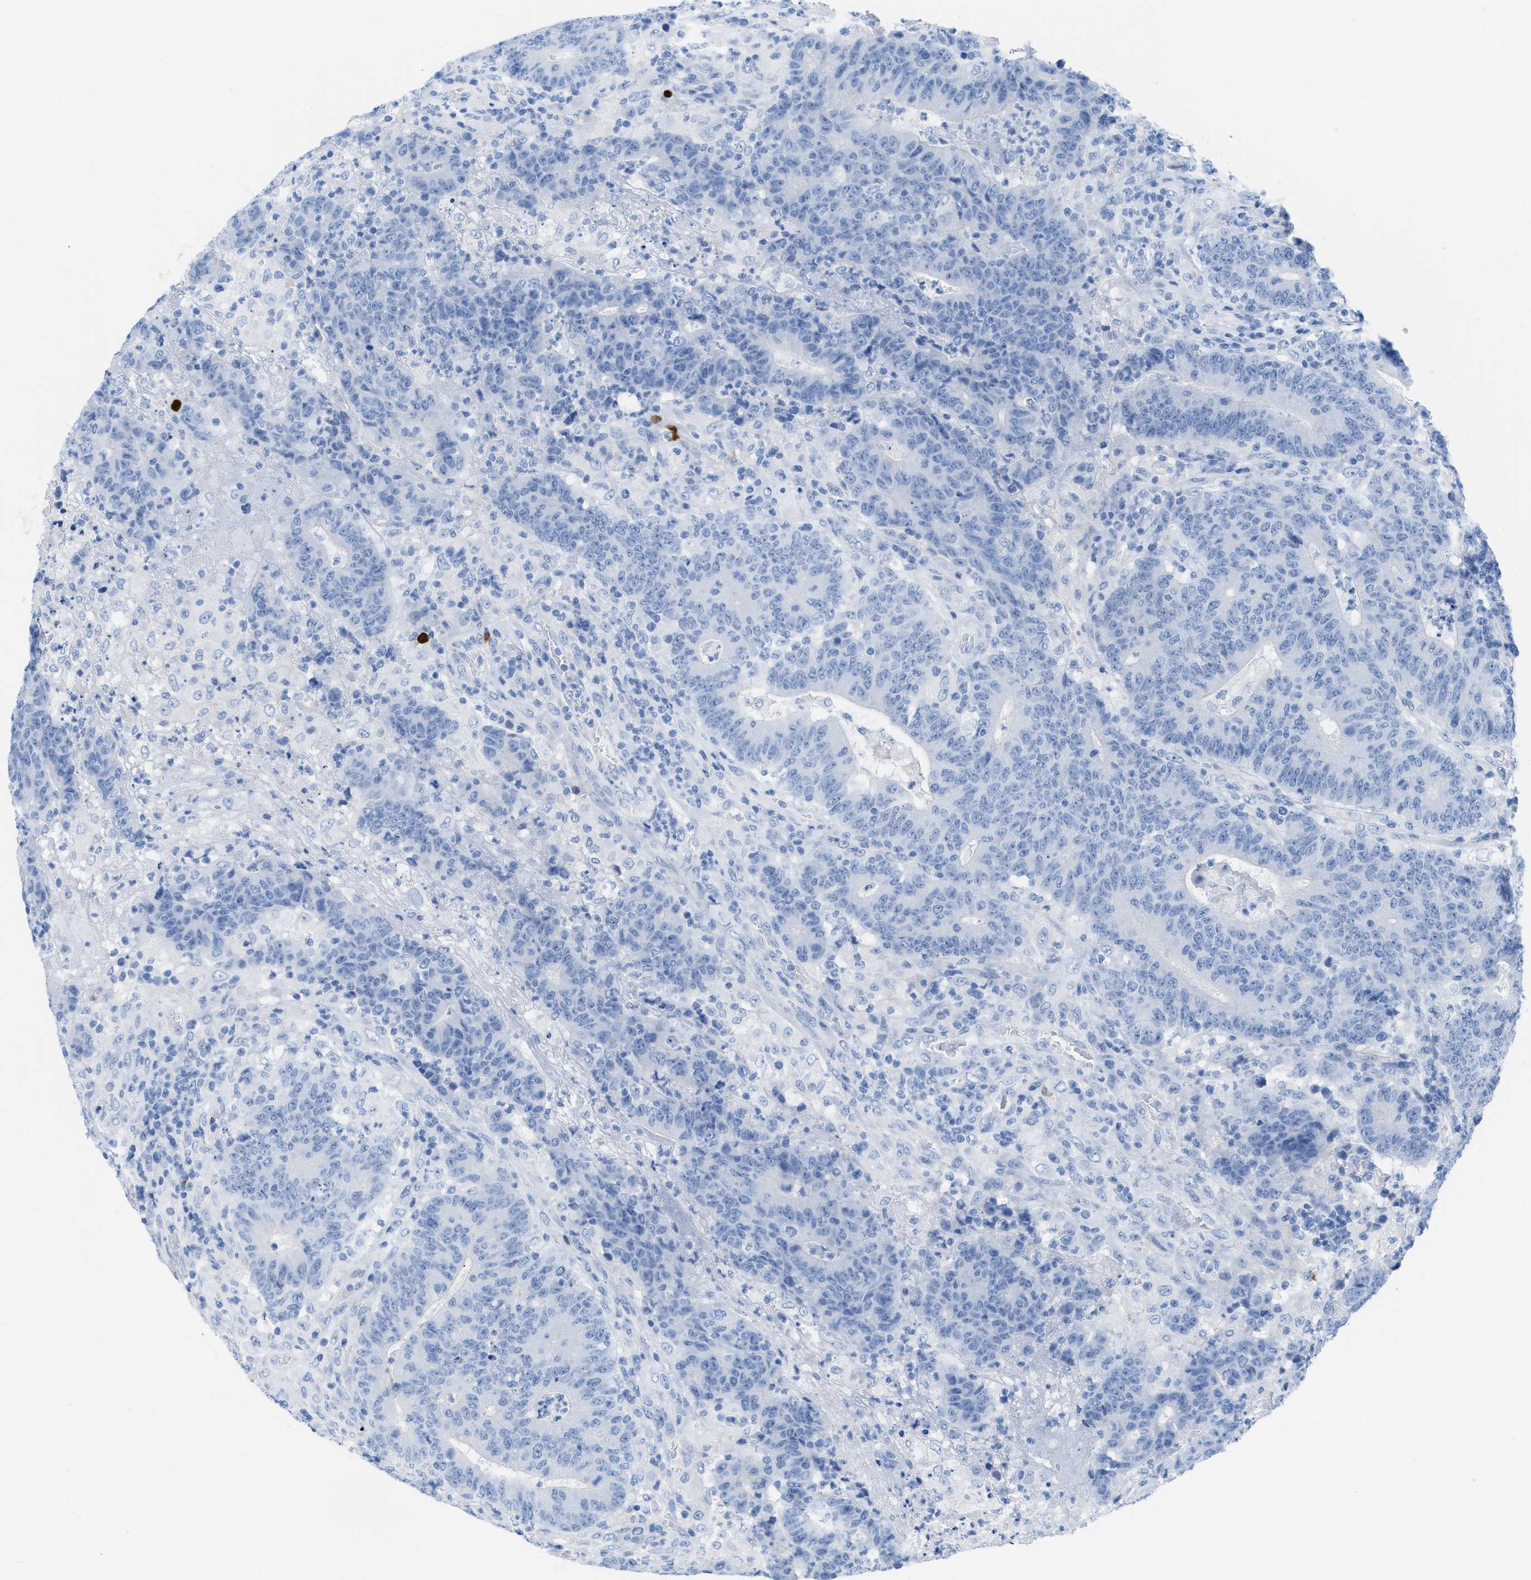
{"staining": {"intensity": "negative", "quantity": "none", "location": "none"}, "tissue": "colorectal cancer", "cell_type": "Tumor cells", "image_type": "cancer", "snomed": [{"axis": "morphology", "description": "Normal tissue, NOS"}, {"axis": "morphology", "description": "Adenocarcinoma, NOS"}, {"axis": "topography", "description": "Colon"}], "caption": "There is no significant expression in tumor cells of adenocarcinoma (colorectal).", "gene": "TCL1A", "patient": {"sex": "female", "age": 75}}